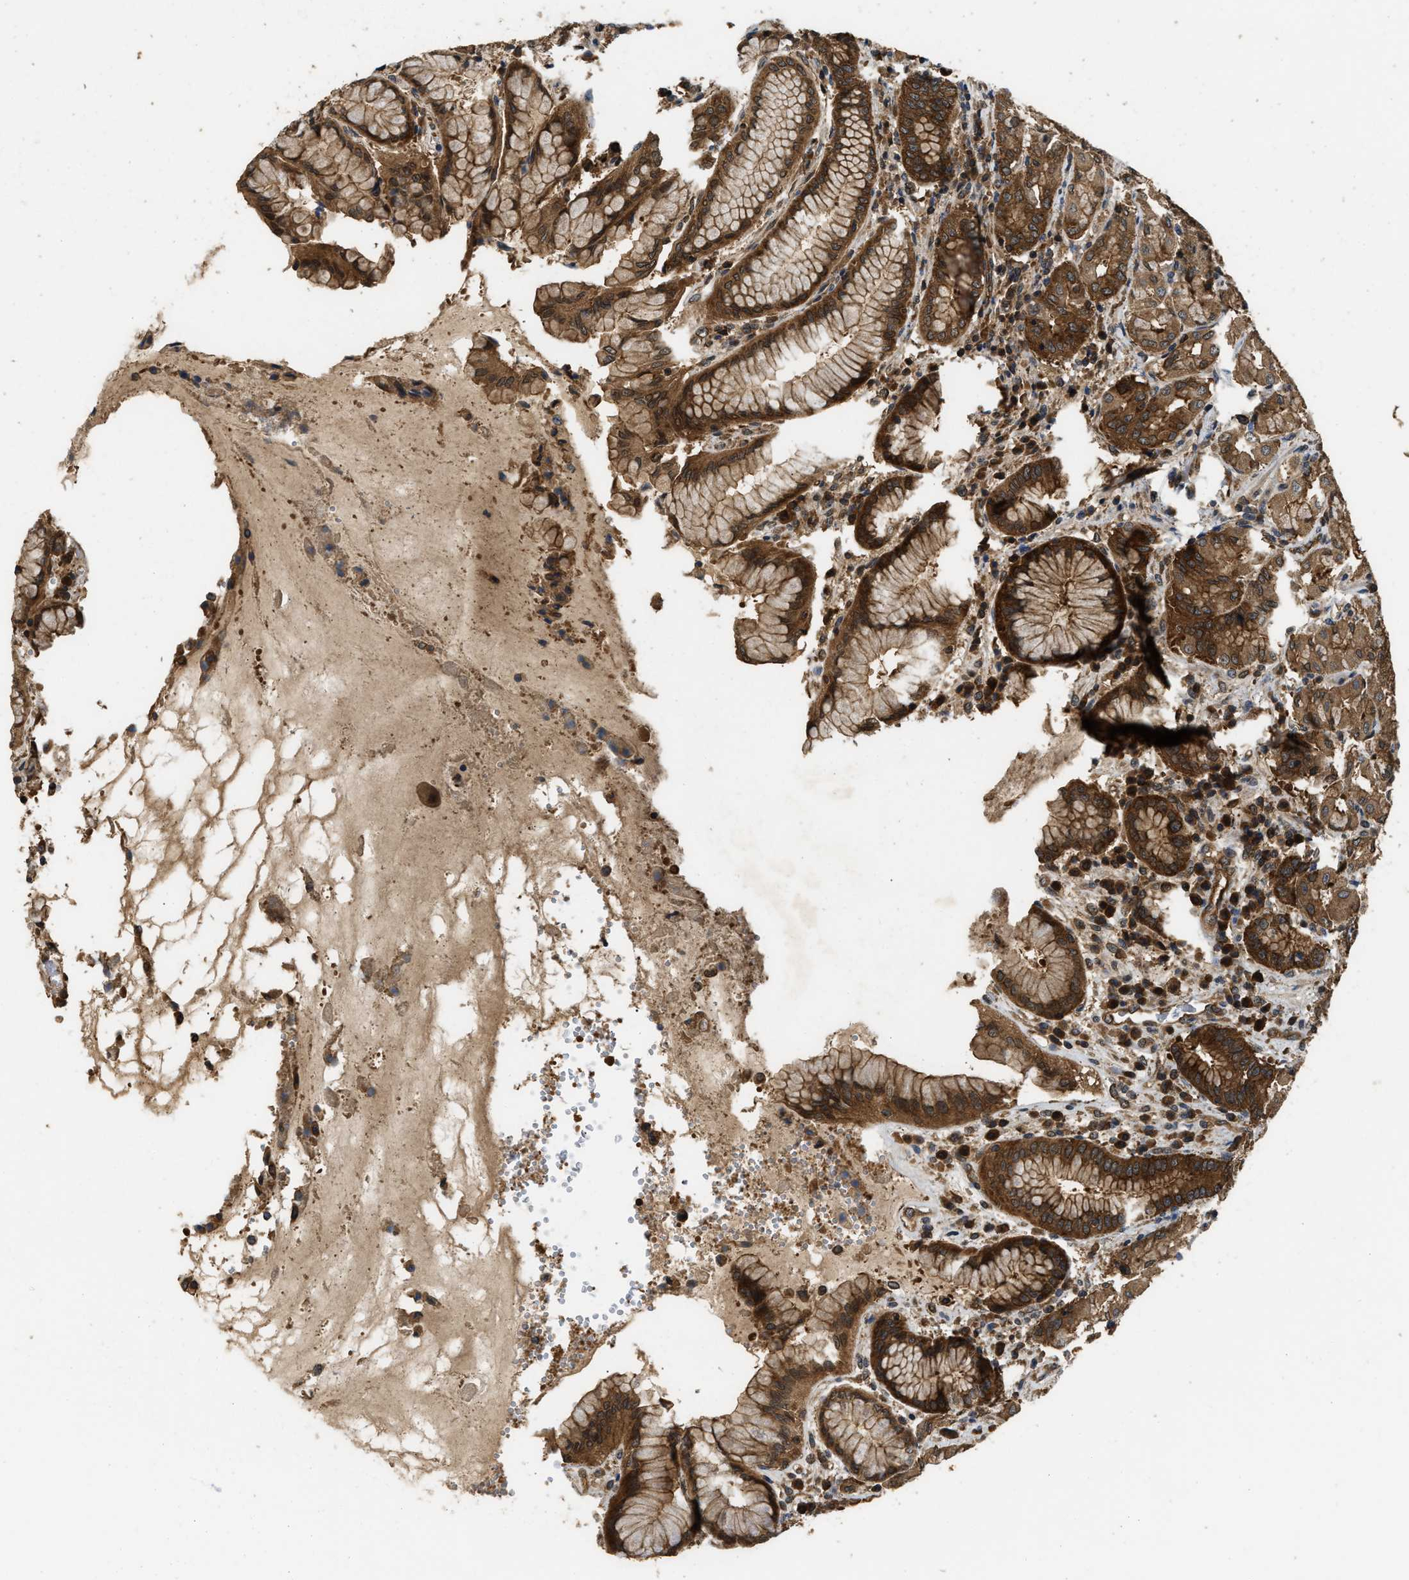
{"staining": {"intensity": "strong", "quantity": ">75%", "location": "cytoplasmic/membranous"}, "tissue": "stomach", "cell_type": "Glandular cells", "image_type": "normal", "snomed": [{"axis": "morphology", "description": "Normal tissue, NOS"}, {"axis": "topography", "description": "Stomach"}, {"axis": "topography", "description": "Stomach, lower"}], "caption": "A histopathology image of human stomach stained for a protein reveals strong cytoplasmic/membranous brown staining in glandular cells.", "gene": "DNAJC2", "patient": {"sex": "female", "age": 56}}